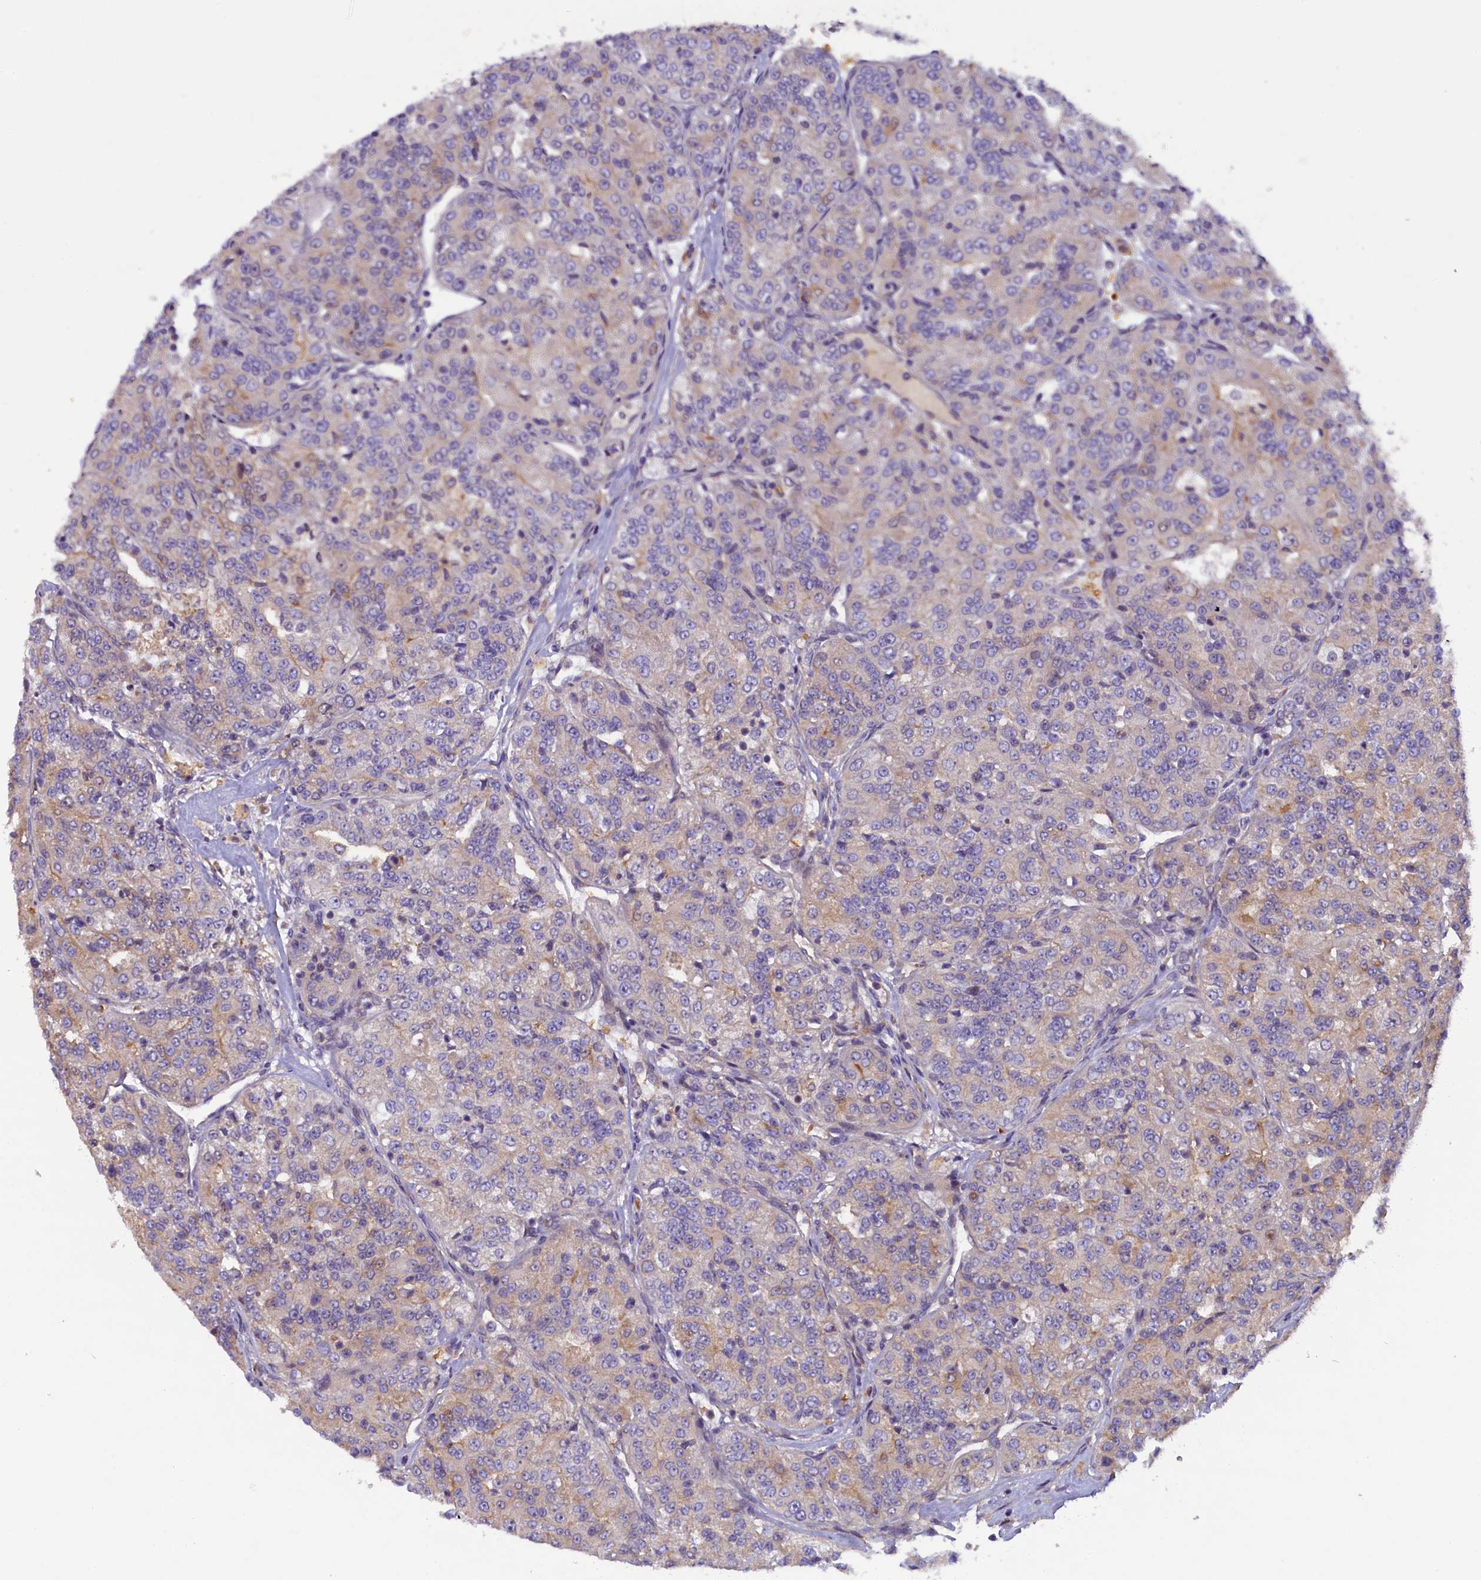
{"staining": {"intensity": "weak", "quantity": "25%-75%", "location": "cytoplasmic/membranous"}, "tissue": "renal cancer", "cell_type": "Tumor cells", "image_type": "cancer", "snomed": [{"axis": "morphology", "description": "Adenocarcinoma, NOS"}, {"axis": "topography", "description": "Kidney"}], "caption": "Renal cancer (adenocarcinoma) stained with DAB immunohistochemistry exhibits low levels of weak cytoplasmic/membranous expression in about 25%-75% of tumor cells.", "gene": "CCDC9B", "patient": {"sex": "female", "age": 63}}